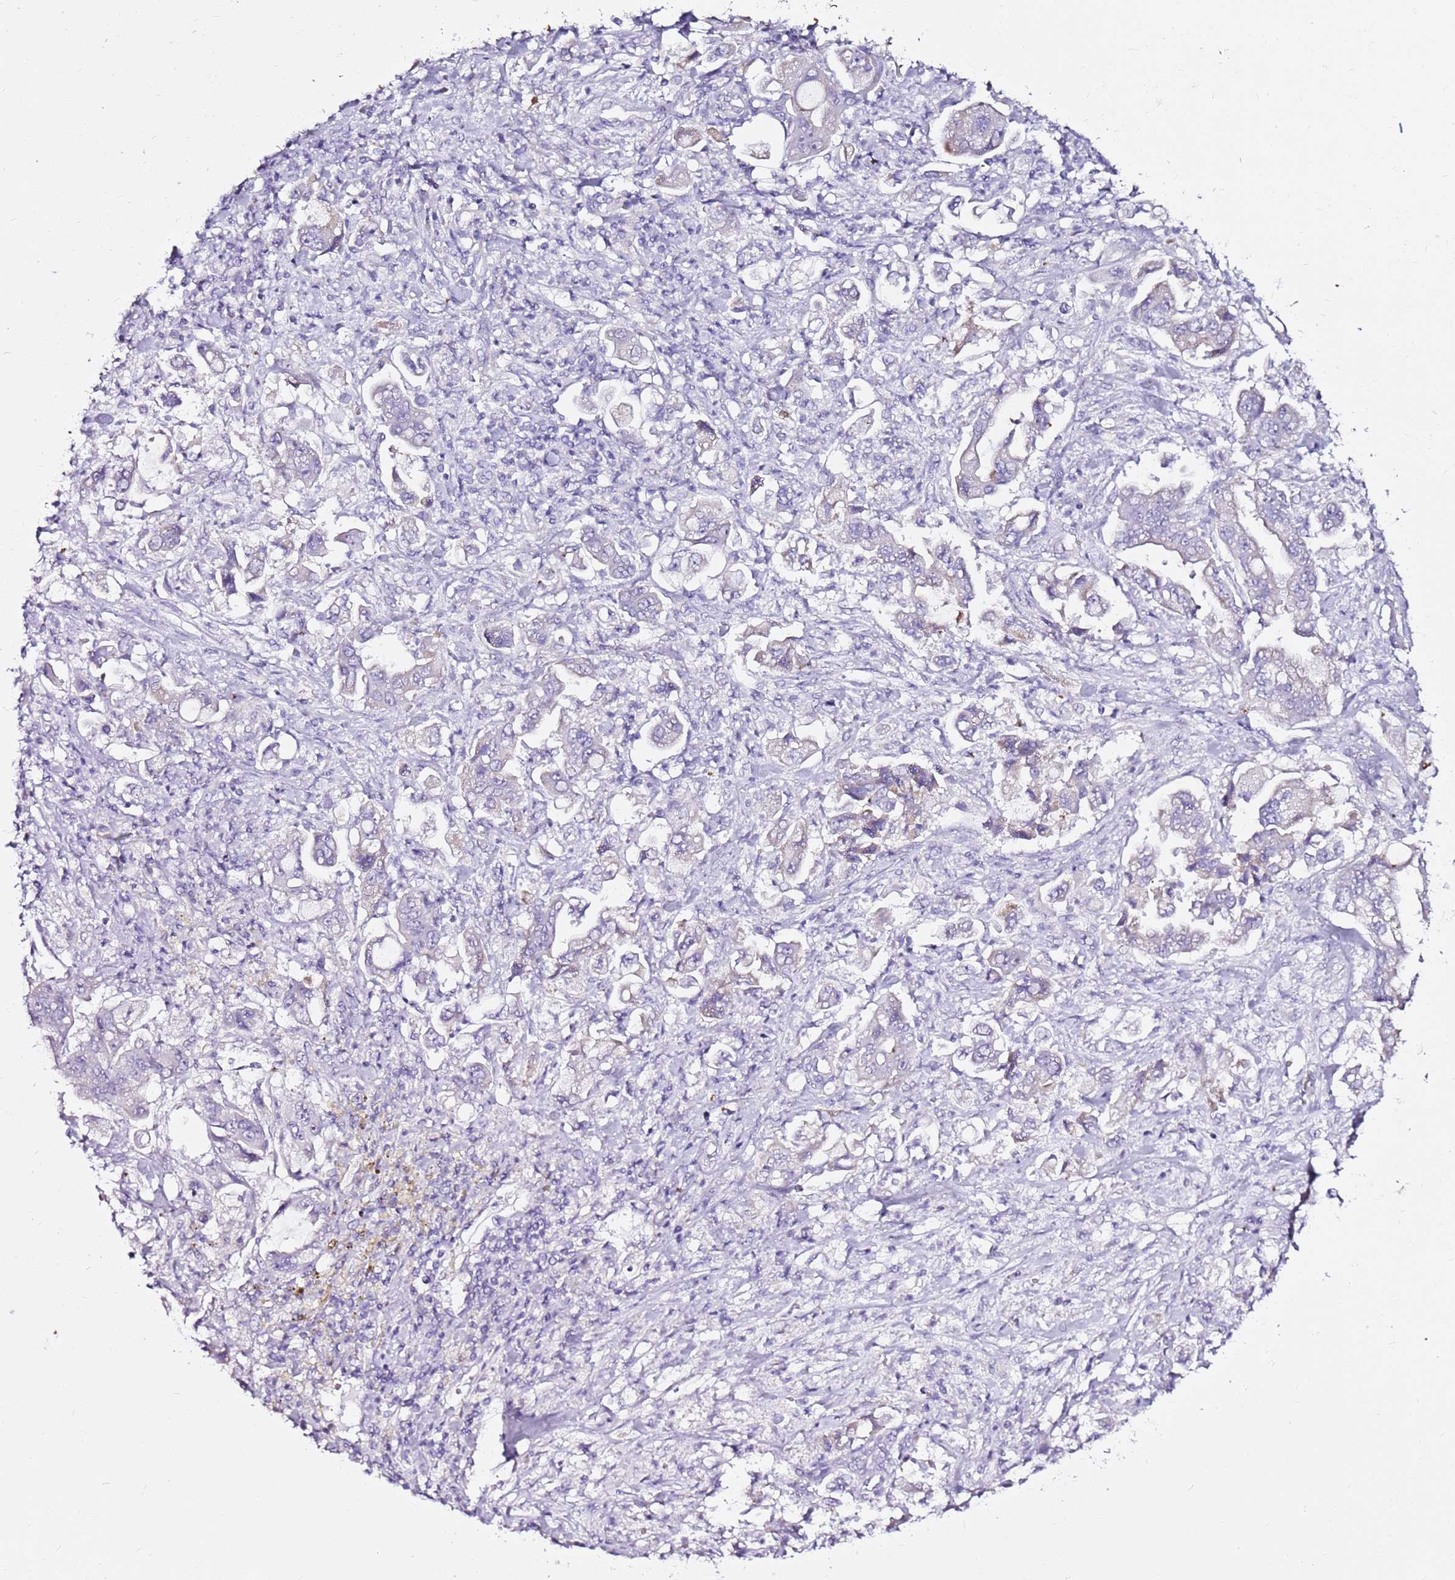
{"staining": {"intensity": "negative", "quantity": "none", "location": "none"}, "tissue": "stomach cancer", "cell_type": "Tumor cells", "image_type": "cancer", "snomed": [{"axis": "morphology", "description": "Adenocarcinoma, NOS"}, {"axis": "topography", "description": "Stomach"}], "caption": "Tumor cells are negative for brown protein staining in stomach adenocarcinoma.", "gene": "MYBPC3", "patient": {"sex": "male", "age": 62}}